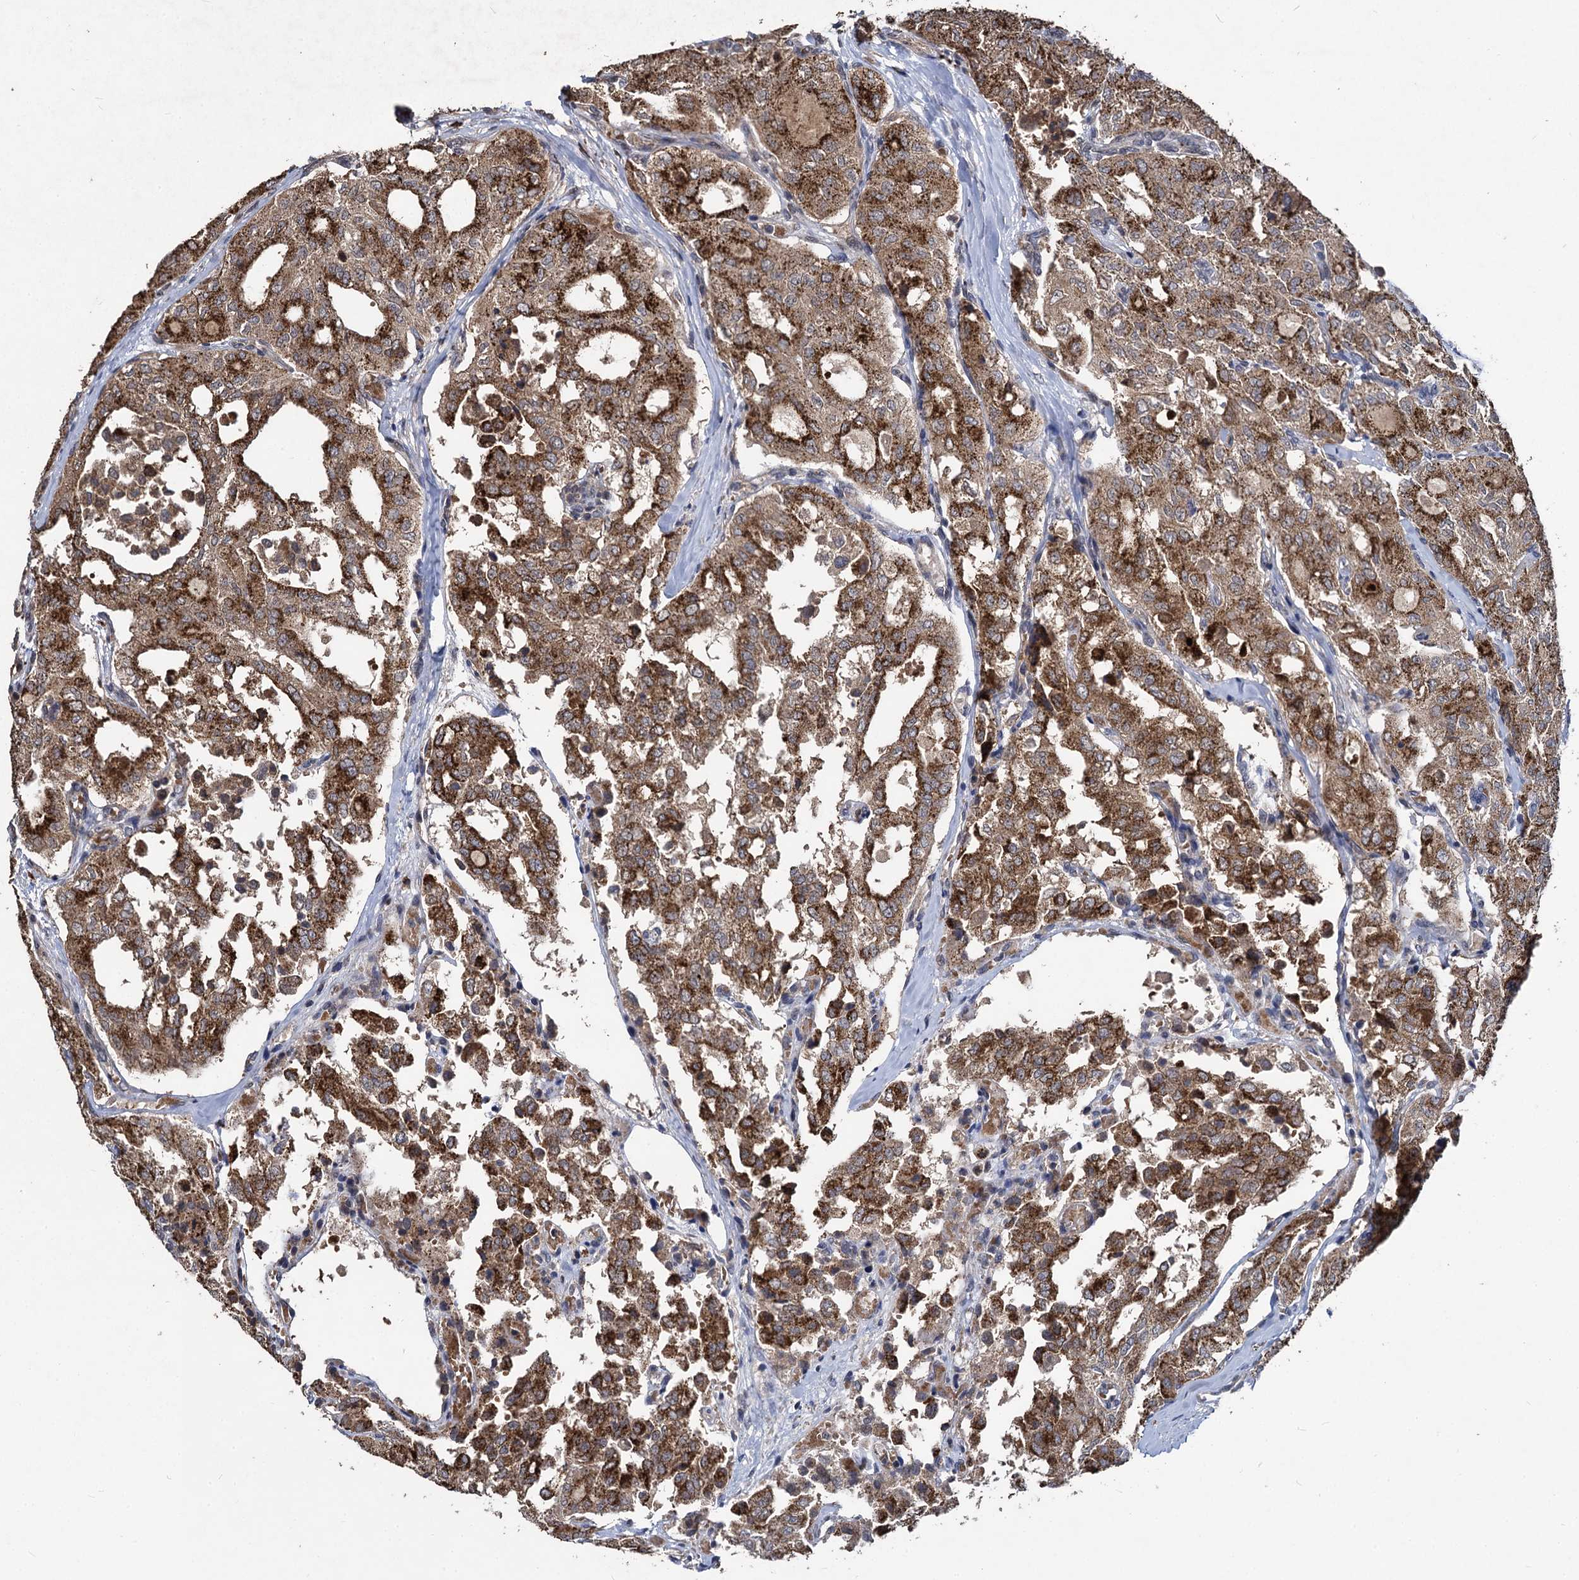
{"staining": {"intensity": "strong", "quantity": ">75%", "location": "cytoplasmic/membranous"}, "tissue": "thyroid cancer", "cell_type": "Tumor cells", "image_type": "cancer", "snomed": [{"axis": "morphology", "description": "Follicular adenoma carcinoma, NOS"}, {"axis": "topography", "description": "Thyroid gland"}], "caption": "Protein expression analysis of human thyroid follicular adenoma carcinoma reveals strong cytoplasmic/membranous expression in about >75% of tumor cells.", "gene": "BCL2L2", "patient": {"sex": "male", "age": 75}}